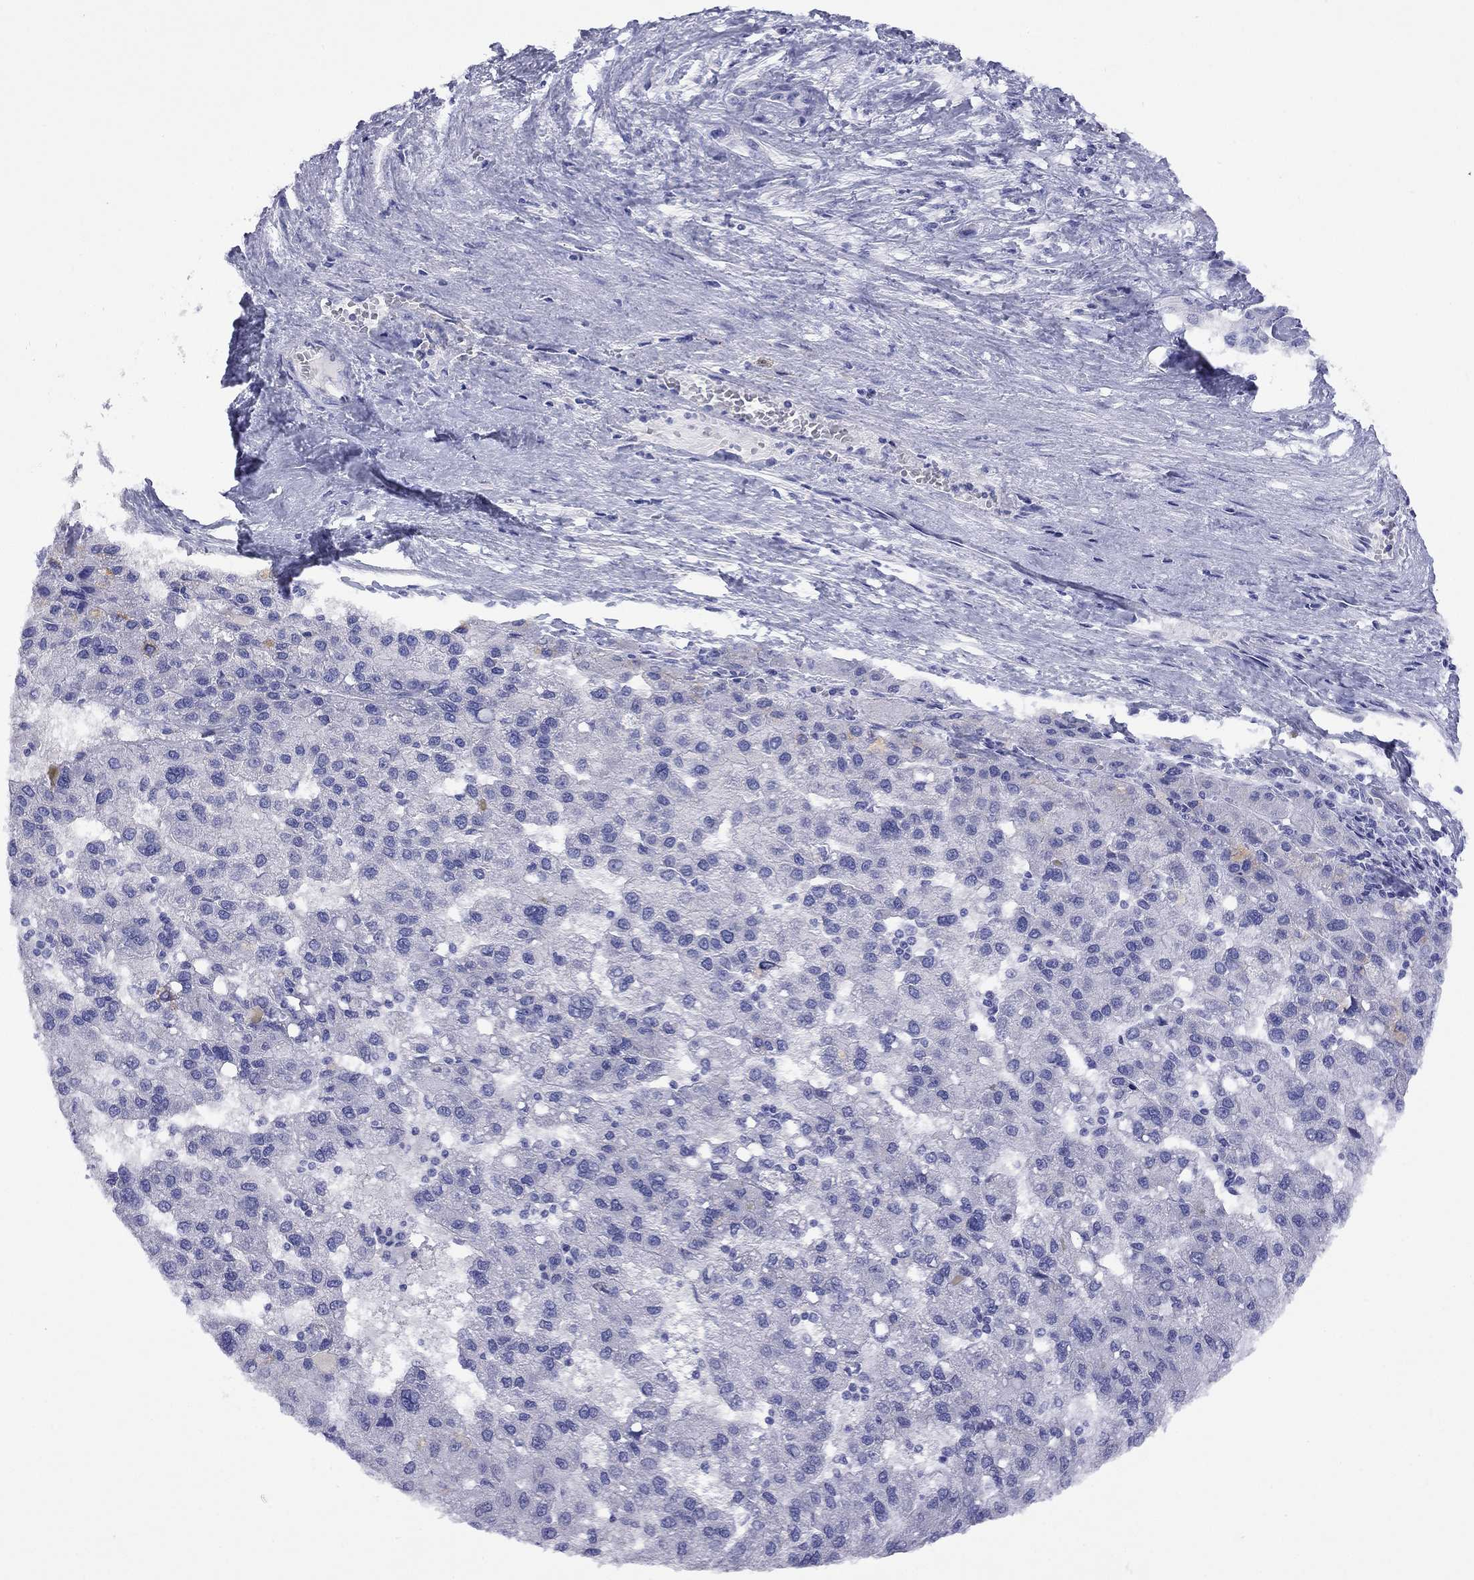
{"staining": {"intensity": "negative", "quantity": "none", "location": "none"}, "tissue": "liver cancer", "cell_type": "Tumor cells", "image_type": "cancer", "snomed": [{"axis": "morphology", "description": "Carcinoma, Hepatocellular, NOS"}, {"axis": "topography", "description": "Liver"}], "caption": "Immunohistochemical staining of hepatocellular carcinoma (liver) displays no significant staining in tumor cells.", "gene": "FIGLA", "patient": {"sex": "female", "age": 82}}